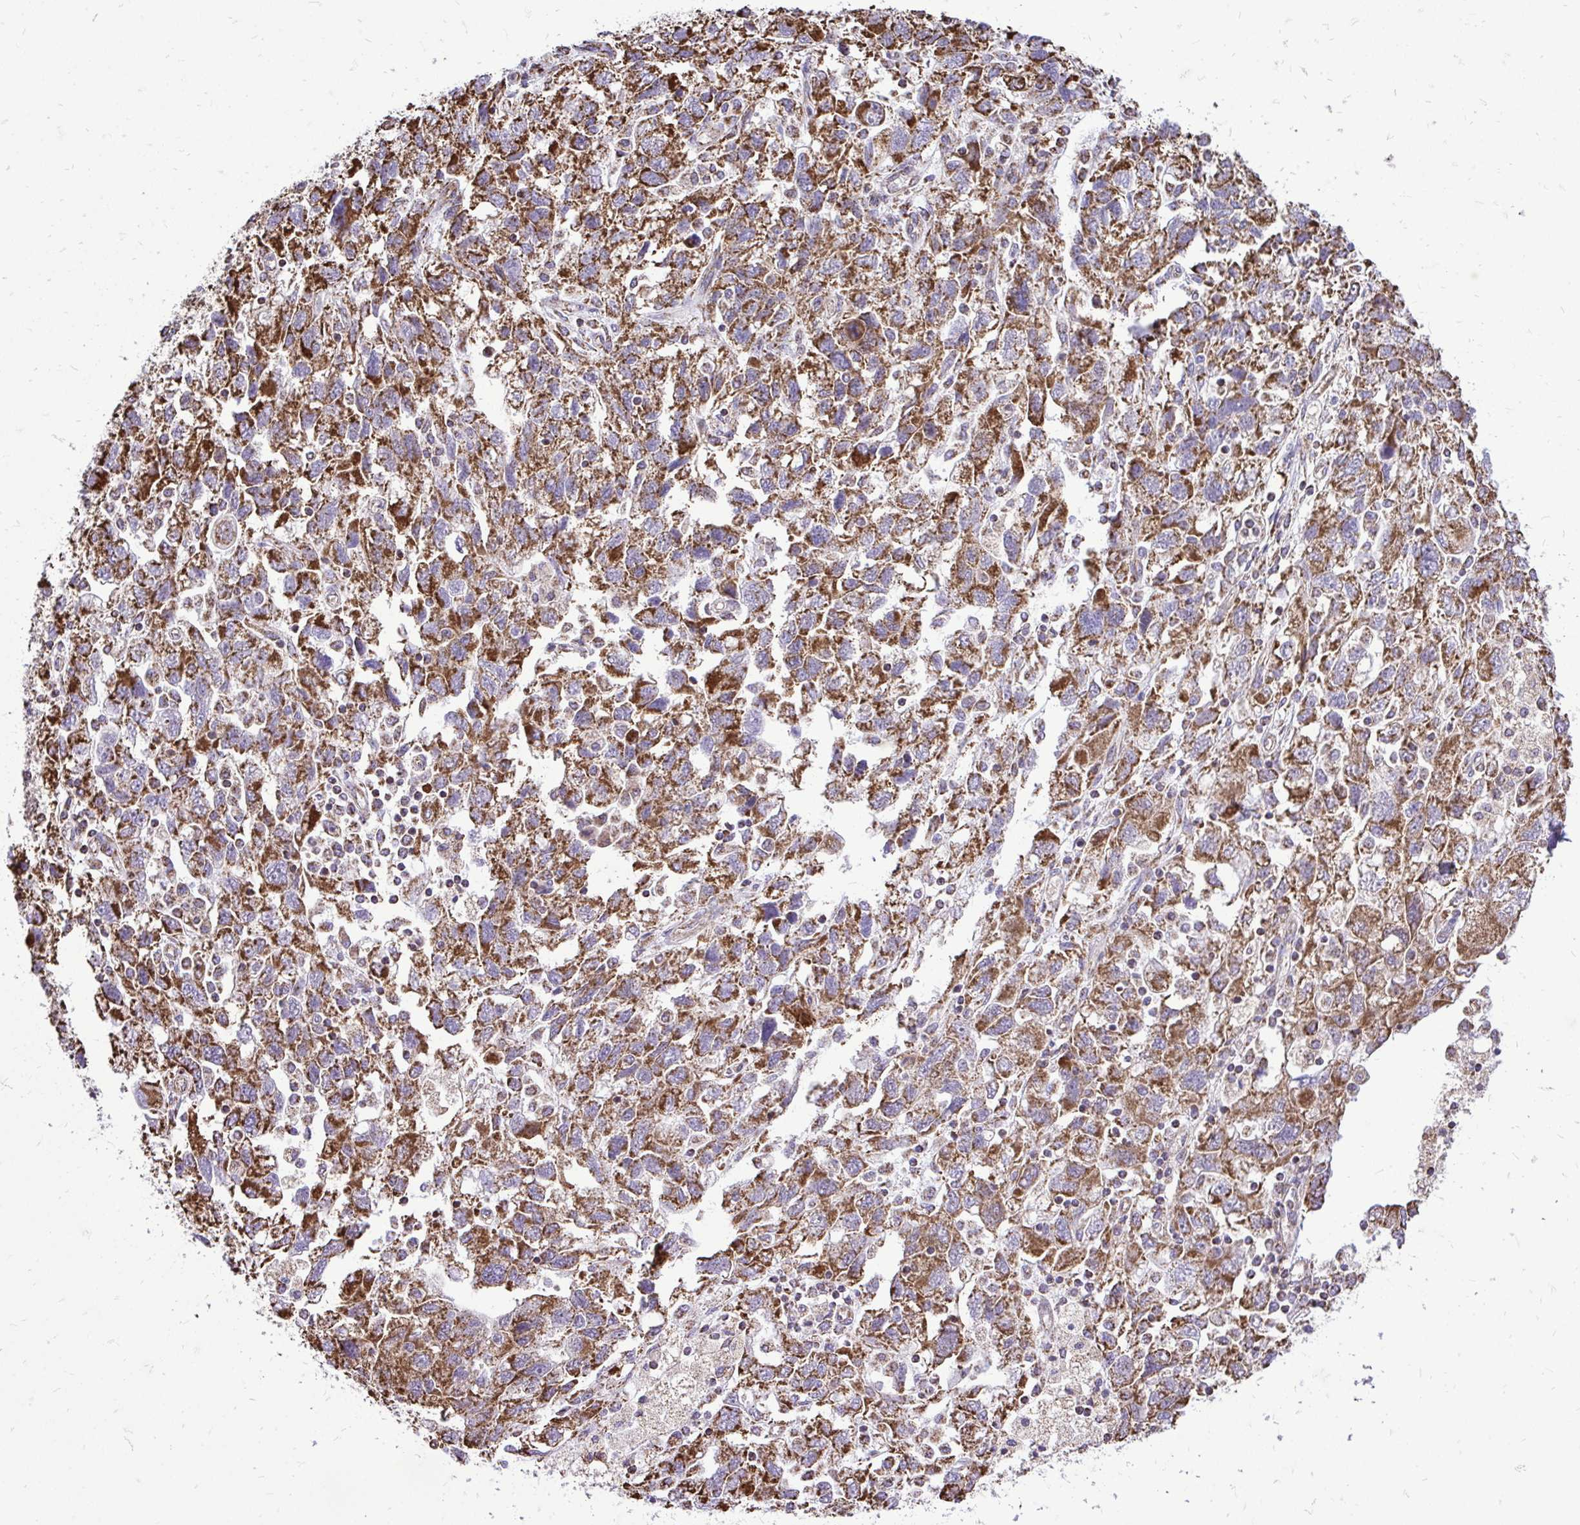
{"staining": {"intensity": "moderate", "quantity": ">75%", "location": "cytoplasmic/membranous"}, "tissue": "ovarian cancer", "cell_type": "Tumor cells", "image_type": "cancer", "snomed": [{"axis": "morphology", "description": "Carcinoma, NOS"}, {"axis": "morphology", "description": "Cystadenocarcinoma, serous, NOS"}, {"axis": "topography", "description": "Ovary"}], "caption": "Immunohistochemistry (IHC) (DAB) staining of ovarian carcinoma reveals moderate cytoplasmic/membranous protein expression in about >75% of tumor cells.", "gene": "UBE2C", "patient": {"sex": "female", "age": 69}}